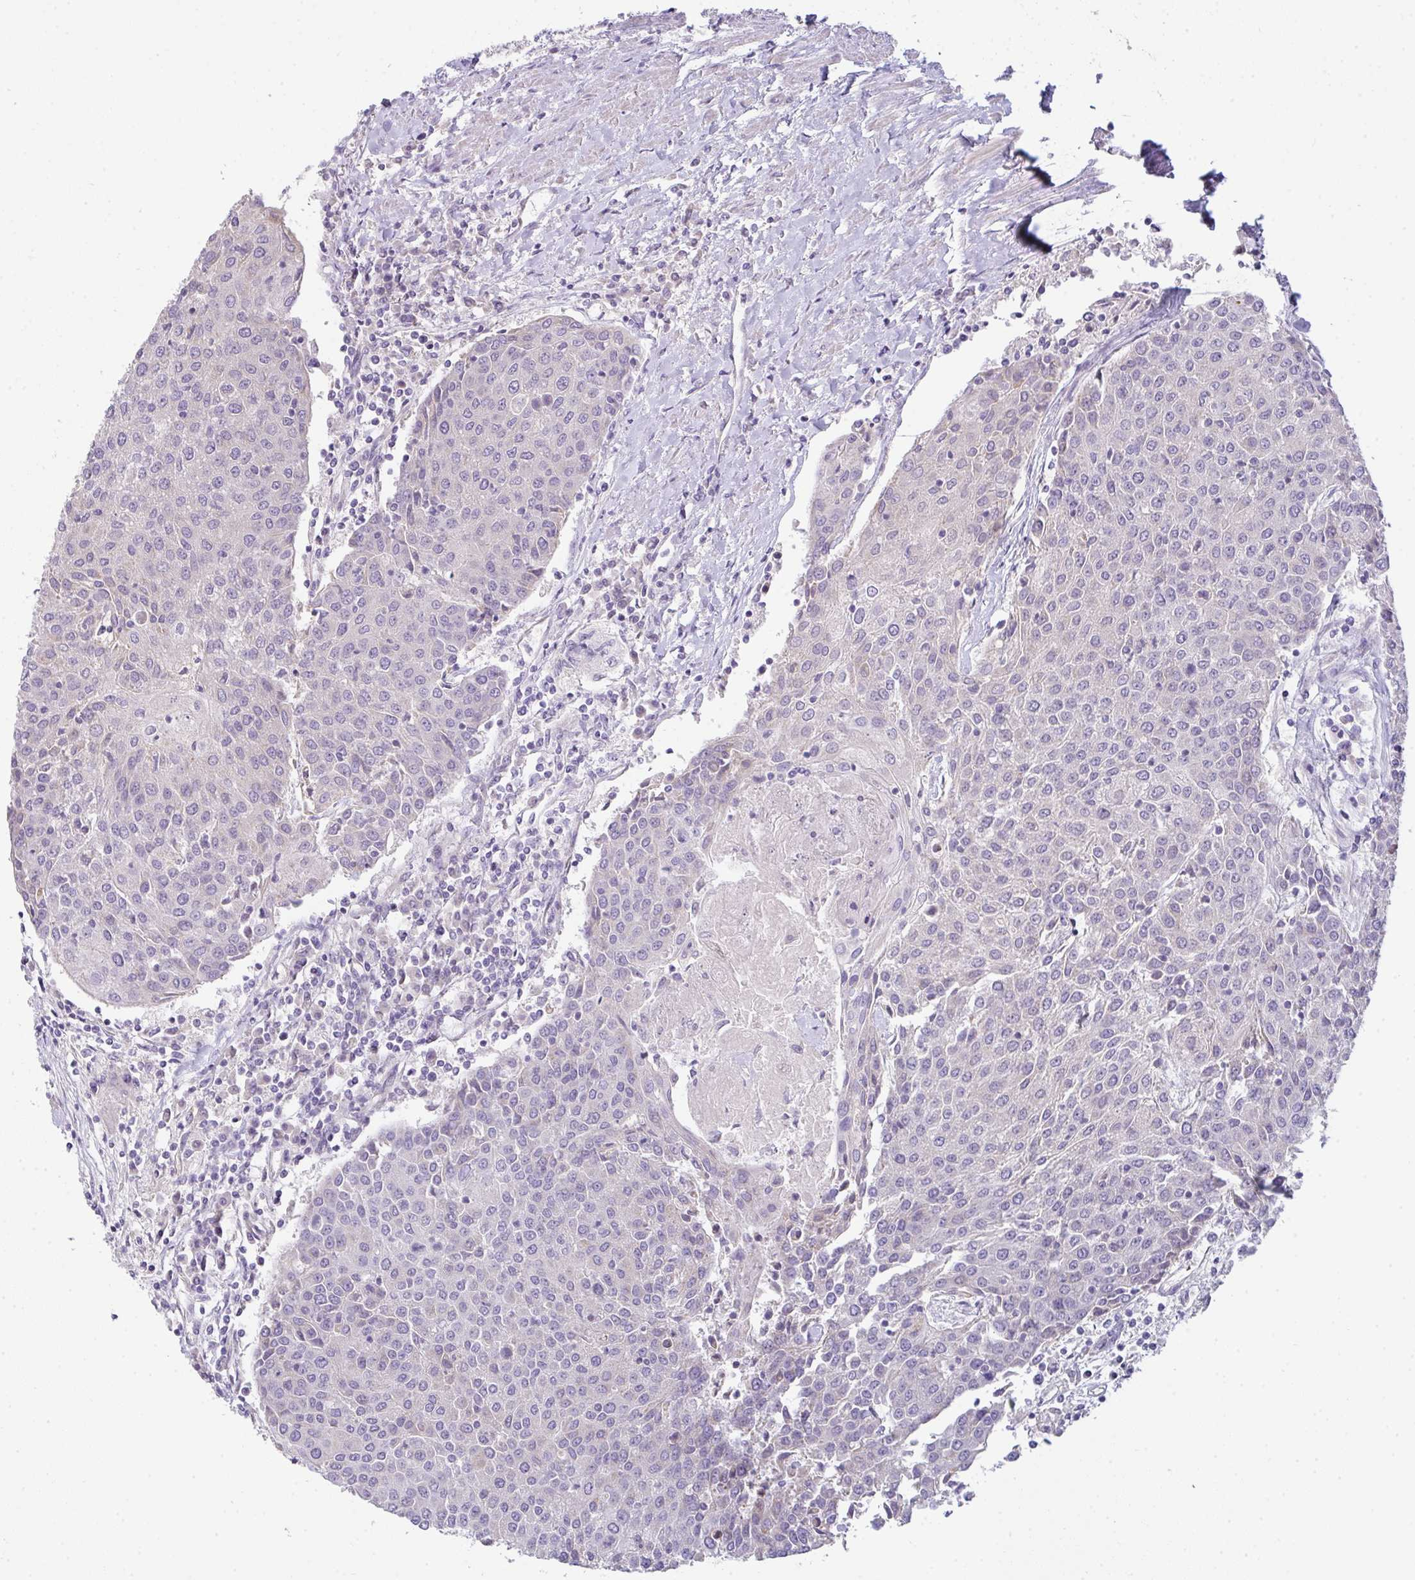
{"staining": {"intensity": "negative", "quantity": "none", "location": "none"}, "tissue": "urothelial cancer", "cell_type": "Tumor cells", "image_type": "cancer", "snomed": [{"axis": "morphology", "description": "Urothelial carcinoma, High grade"}, {"axis": "topography", "description": "Urinary bladder"}], "caption": "There is no significant expression in tumor cells of high-grade urothelial carcinoma.", "gene": "FILIP1", "patient": {"sex": "female", "age": 85}}